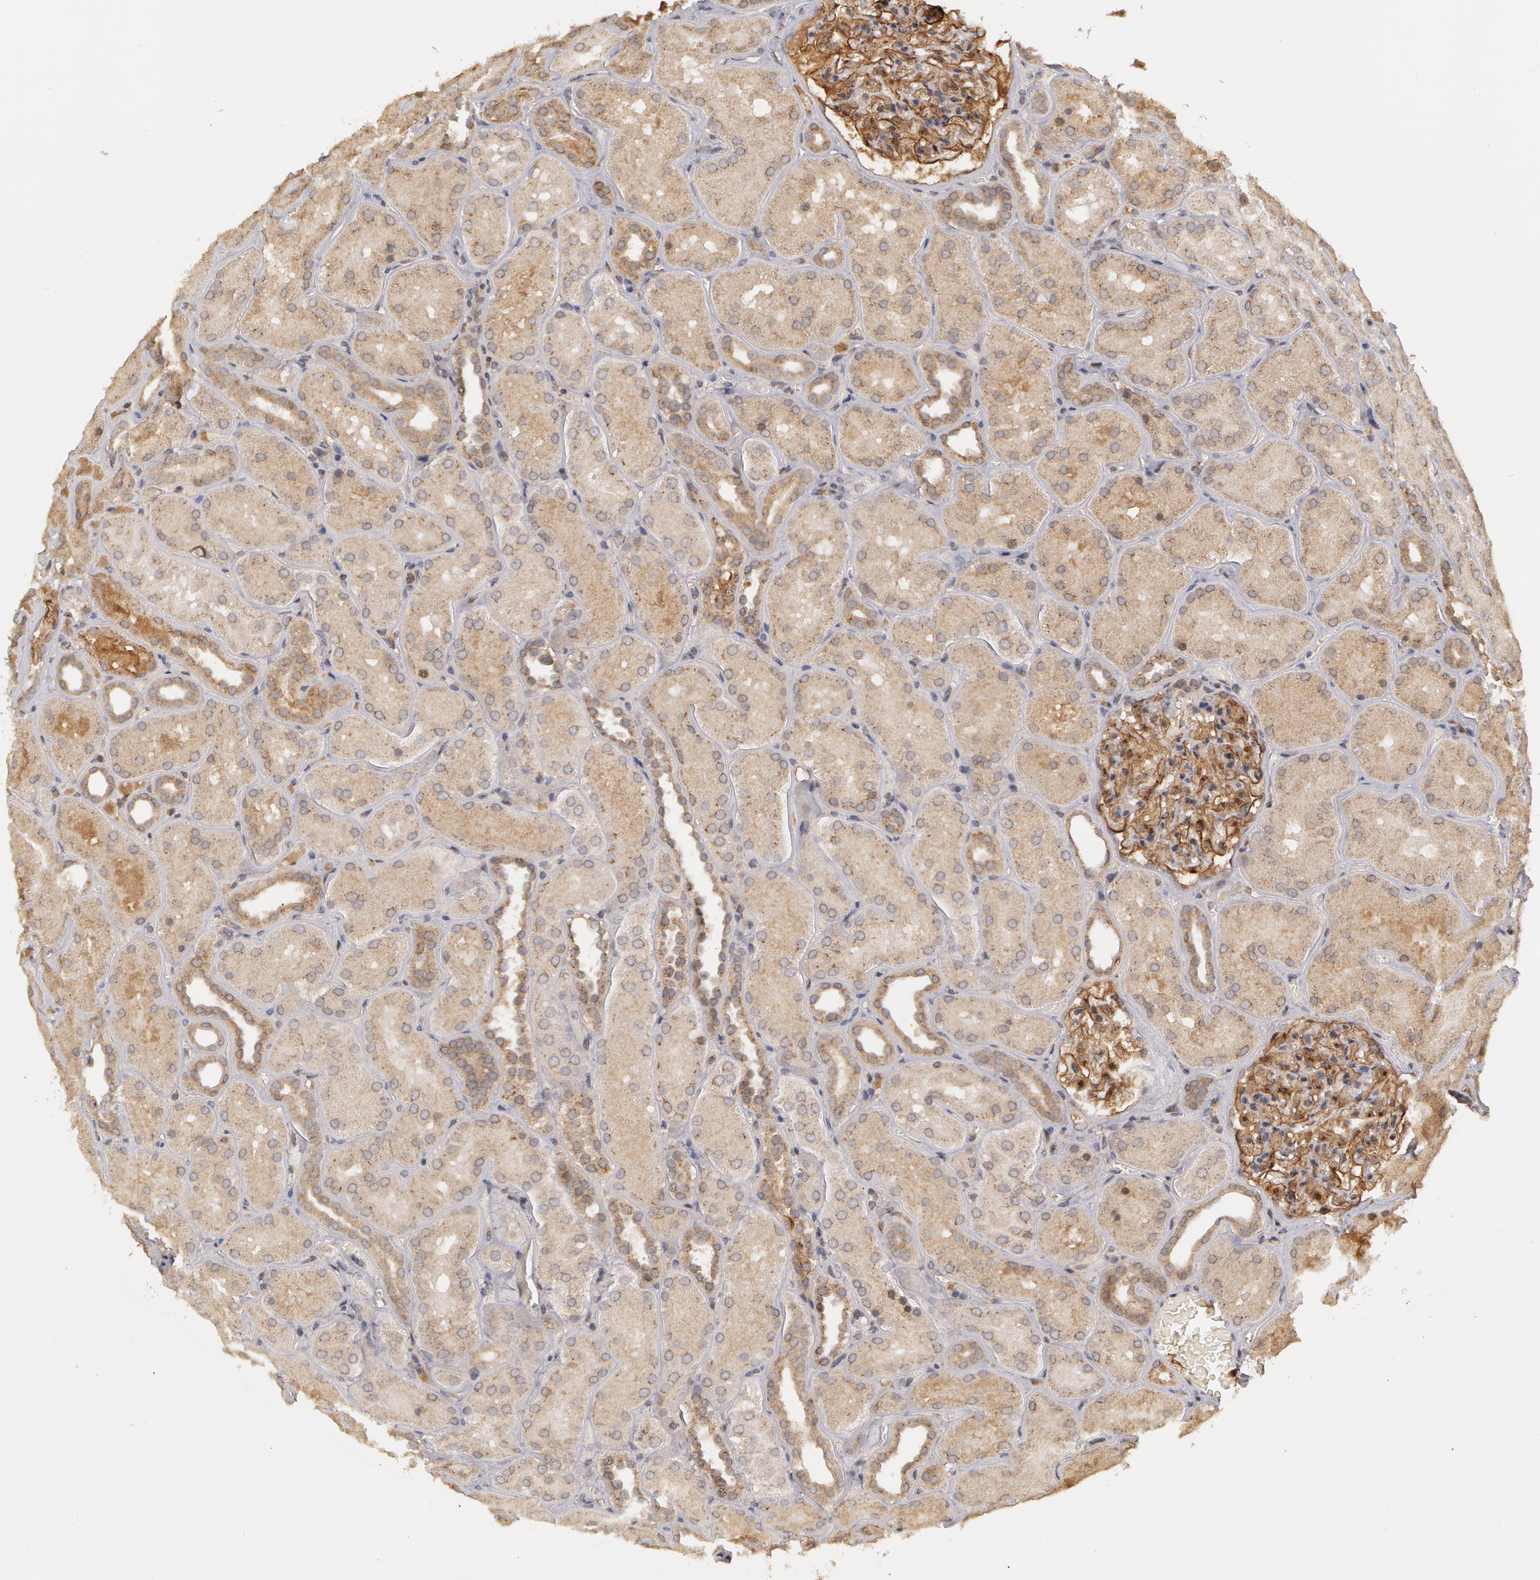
{"staining": {"intensity": "moderate", "quantity": ">75%", "location": "cytoplasmic/membranous"}, "tissue": "kidney", "cell_type": "Cells in glomeruli", "image_type": "normal", "snomed": [{"axis": "morphology", "description": "Normal tissue, NOS"}, {"axis": "topography", "description": "Kidney"}], "caption": "Kidney was stained to show a protein in brown. There is medium levels of moderate cytoplasmic/membranous staining in about >75% of cells in glomeruli. (Brightfield microscopy of DAB IHC at high magnification).", "gene": "STX5", "patient": {"sex": "male", "age": 28}}